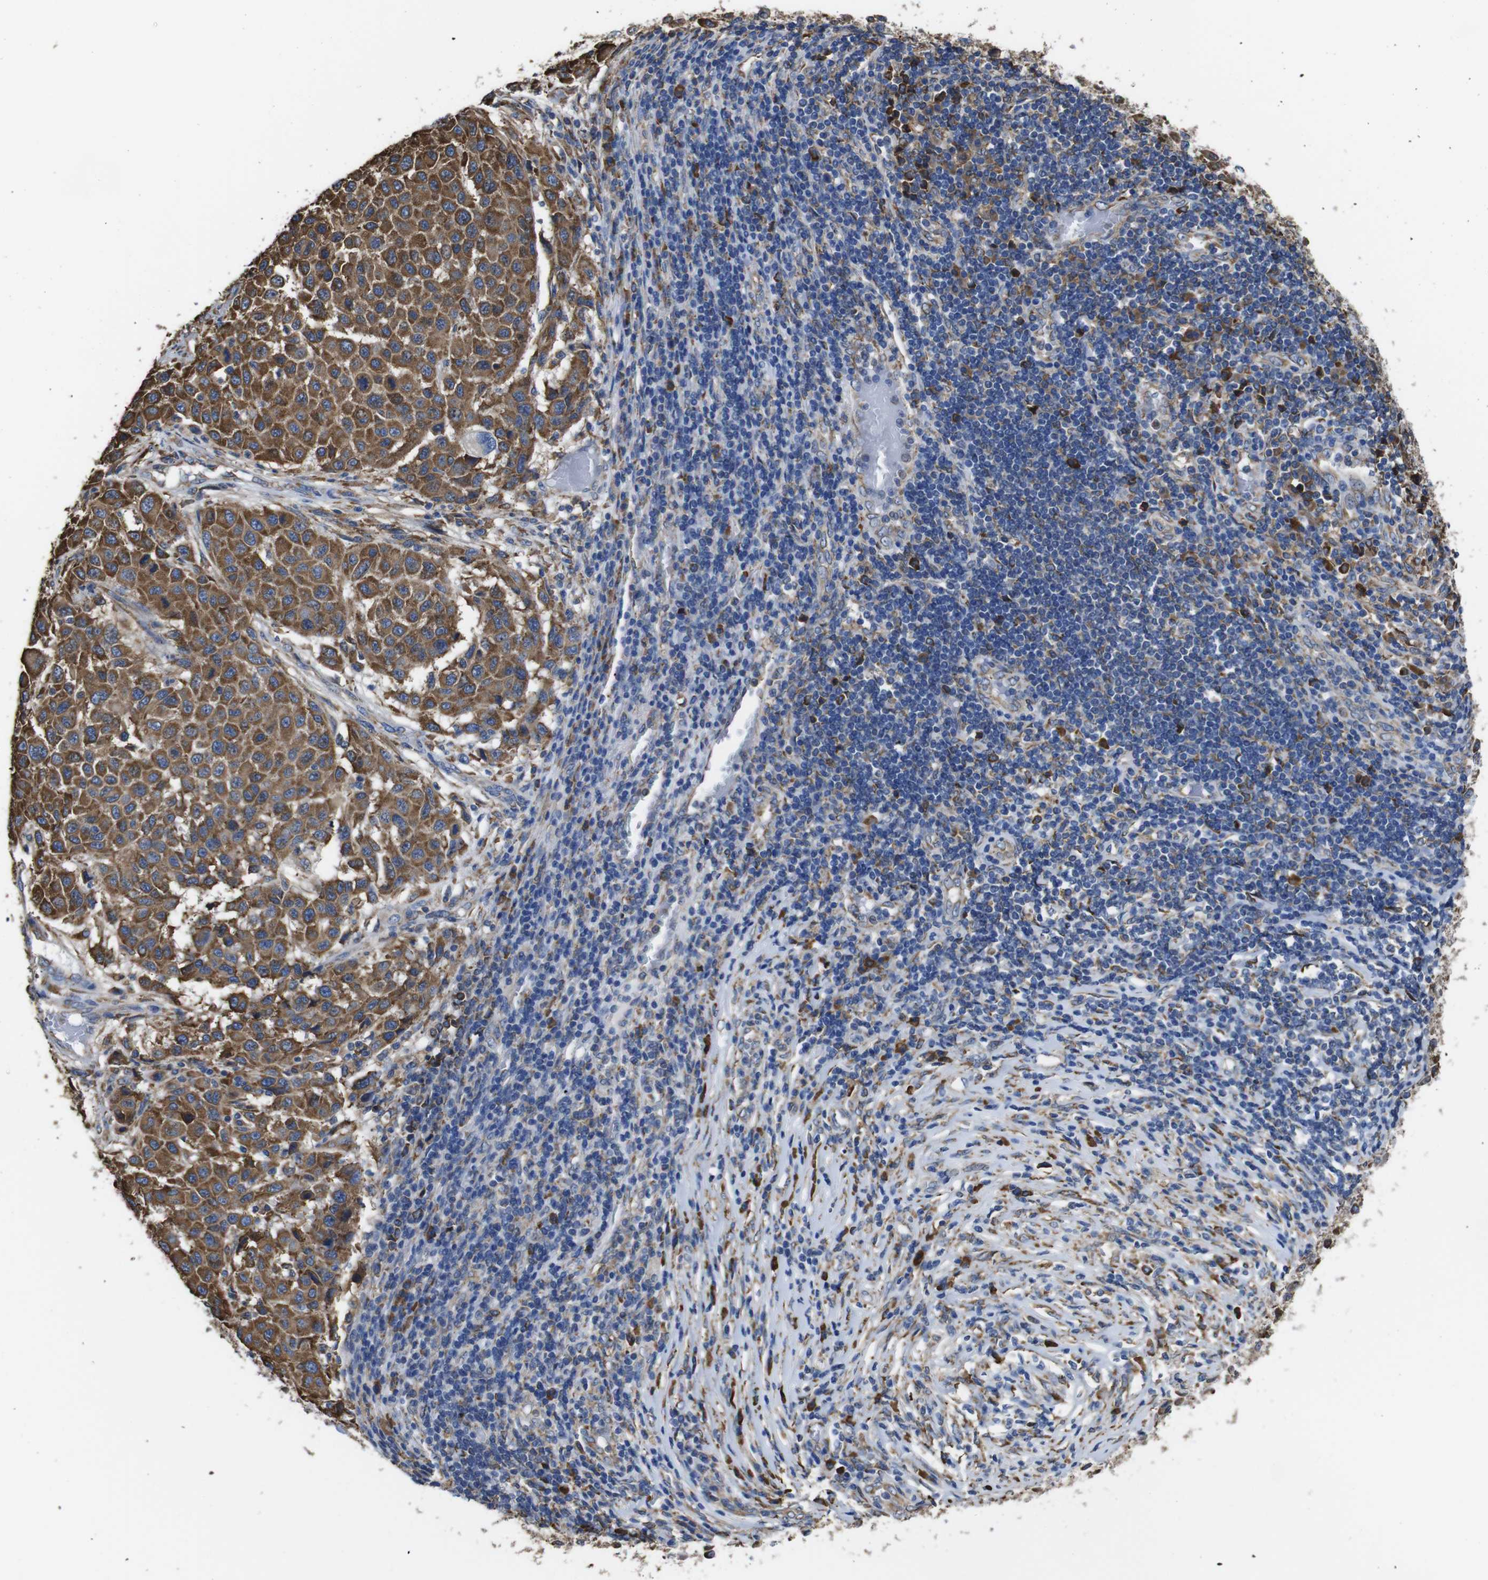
{"staining": {"intensity": "moderate", "quantity": ">75%", "location": "cytoplasmic/membranous"}, "tissue": "melanoma", "cell_type": "Tumor cells", "image_type": "cancer", "snomed": [{"axis": "morphology", "description": "Malignant melanoma, Metastatic site"}, {"axis": "topography", "description": "Lymph node"}], "caption": "Tumor cells show medium levels of moderate cytoplasmic/membranous positivity in approximately >75% of cells in human melanoma. The staining is performed using DAB brown chromogen to label protein expression. The nuclei are counter-stained blue using hematoxylin.", "gene": "PPIB", "patient": {"sex": "male", "age": 61}}